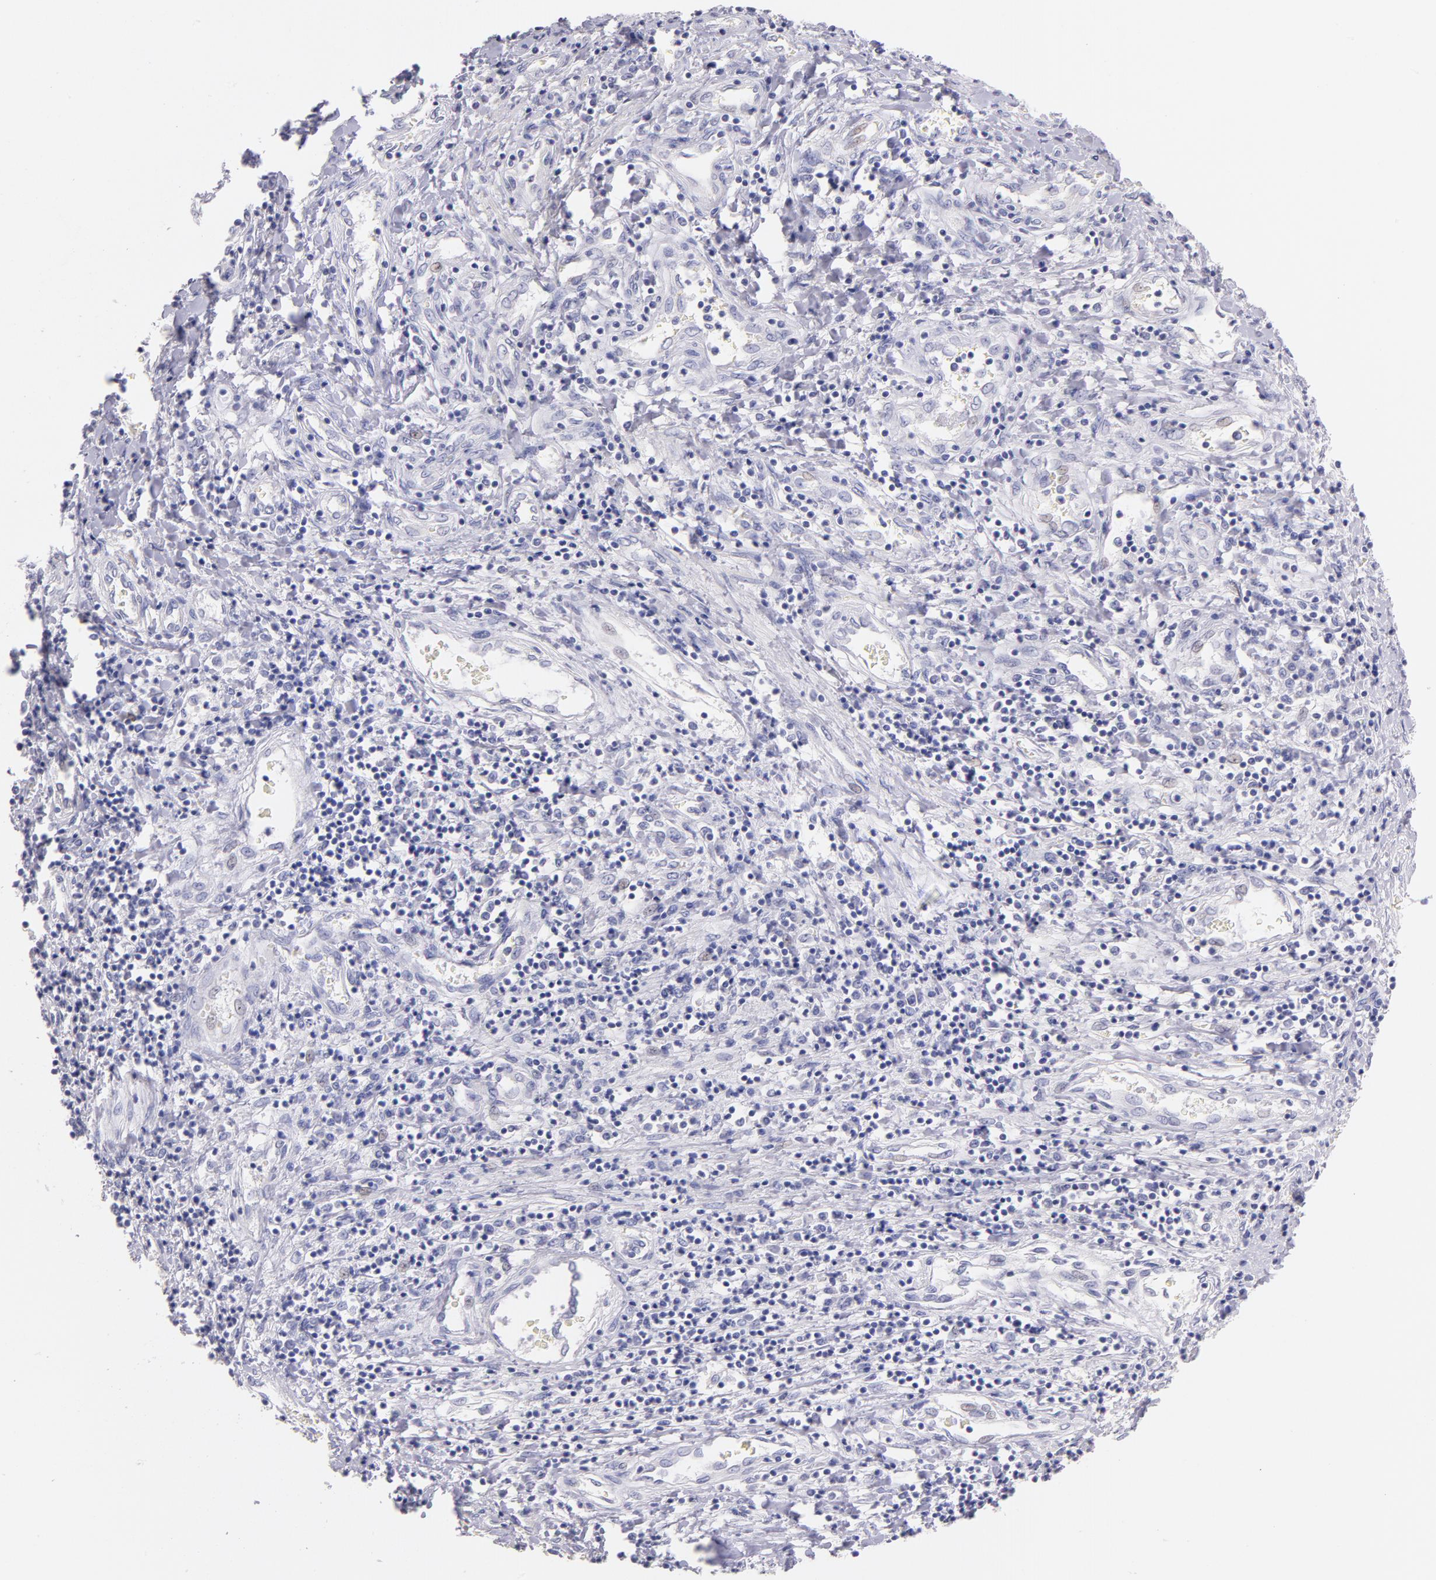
{"staining": {"intensity": "weak", "quantity": "<25%", "location": "nuclear"}, "tissue": "liver cancer", "cell_type": "Tumor cells", "image_type": "cancer", "snomed": [{"axis": "morphology", "description": "Carcinoma, Hepatocellular, NOS"}, {"axis": "topography", "description": "Liver"}], "caption": "An IHC photomicrograph of liver hepatocellular carcinoma is shown. There is no staining in tumor cells of liver hepatocellular carcinoma.", "gene": "CD44", "patient": {"sex": "male", "age": 24}}